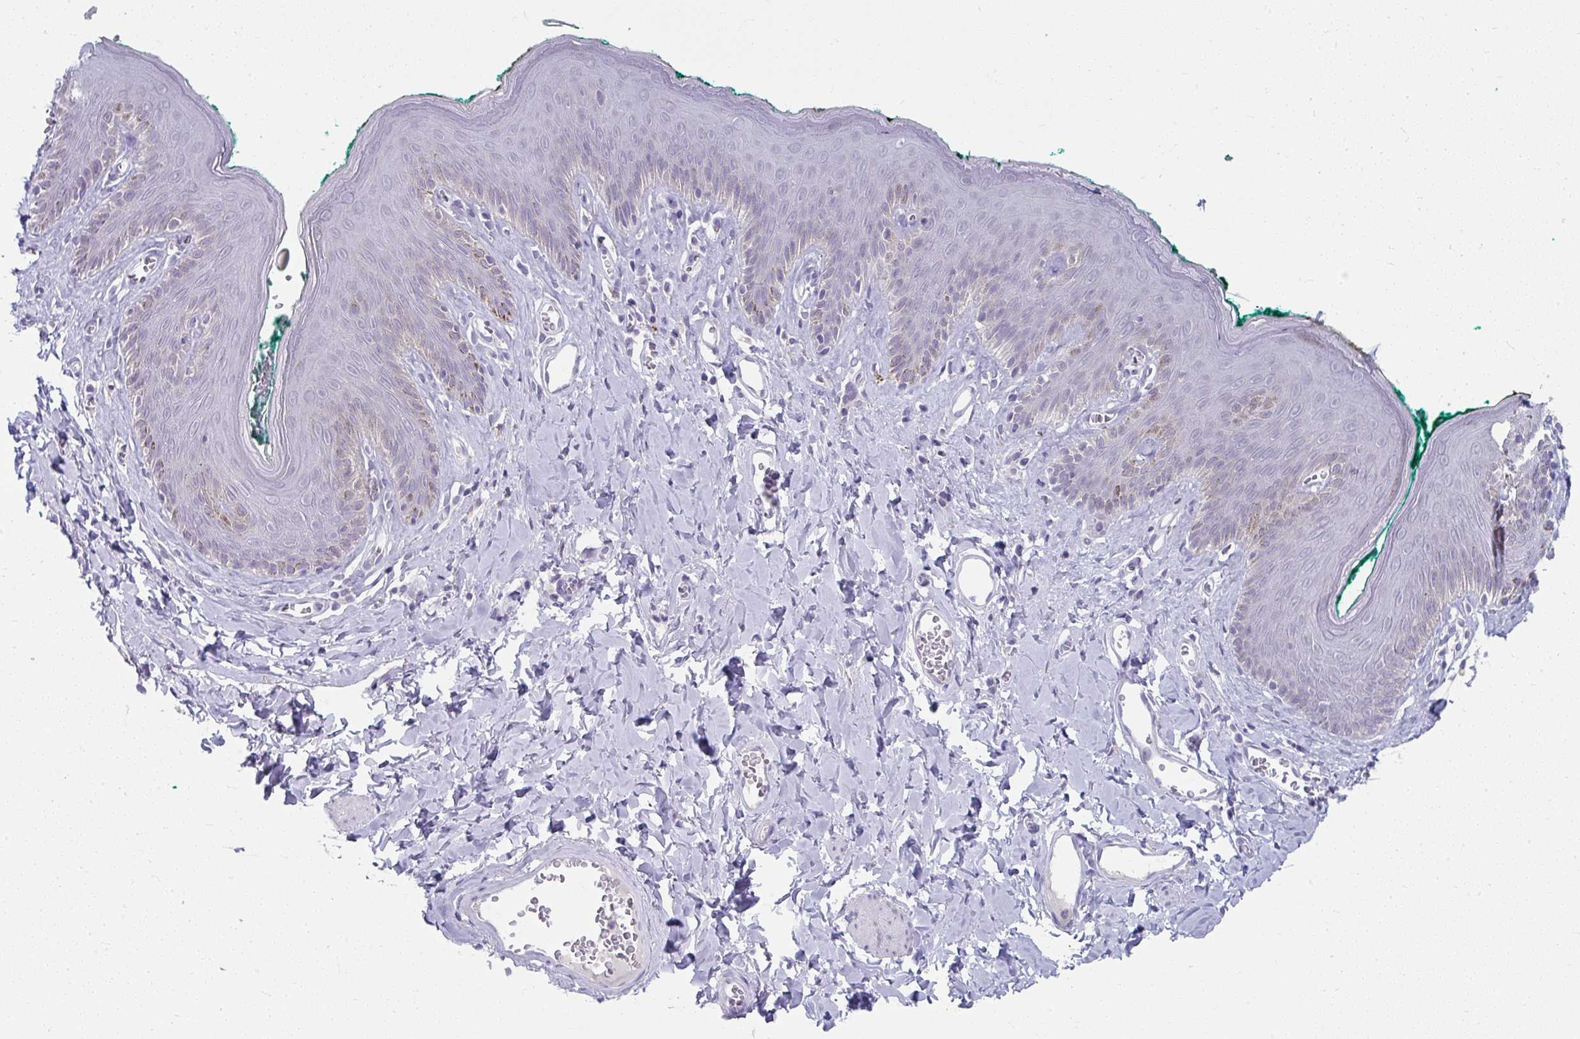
{"staining": {"intensity": "negative", "quantity": "none", "location": "none"}, "tissue": "skin", "cell_type": "Epidermal cells", "image_type": "normal", "snomed": [{"axis": "morphology", "description": "Normal tissue, NOS"}, {"axis": "topography", "description": "Vulva"}, {"axis": "topography", "description": "Peripheral nerve tissue"}], "caption": "Epidermal cells show no significant staining in benign skin. (Stains: DAB (3,3'-diaminobenzidine) IHC with hematoxylin counter stain, Microscopy: brightfield microscopy at high magnification).", "gene": "UGT3A2", "patient": {"sex": "female", "age": 66}}